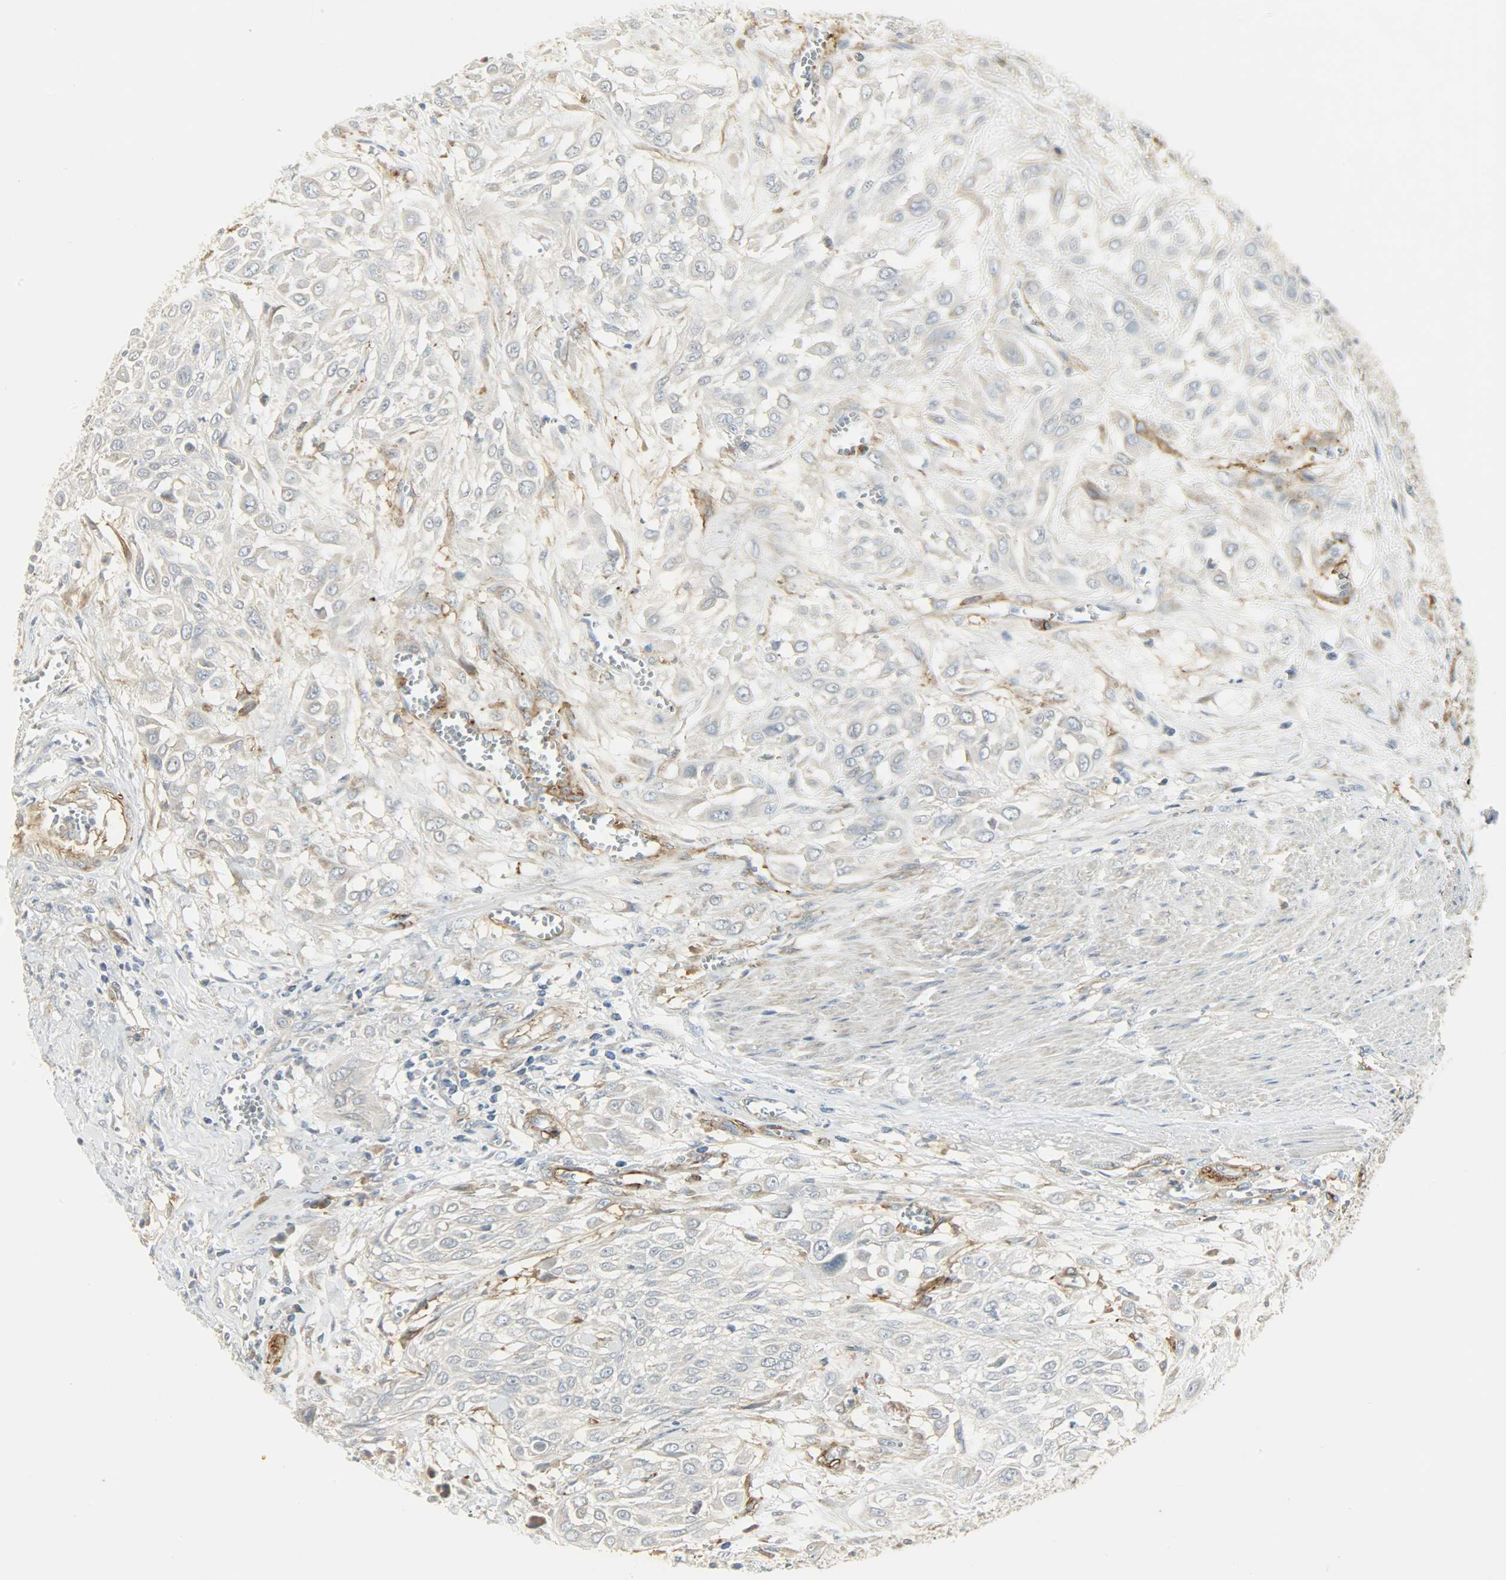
{"staining": {"intensity": "negative", "quantity": "none", "location": "none"}, "tissue": "urothelial cancer", "cell_type": "Tumor cells", "image_type": "cancer", "snomed": [{"axis": "morphology", "description": "Urothelial carcinoma, High grade"}, {"axis": "topography", "description": "Urinary bladder"}], "caption": "The immunohistochemistry image has no significant positivity in tumor cells of urothelial carcinoma (high-grade) tissue.", "gene": "ENPEP", "patient": {"sex": "male", "age": 57}}